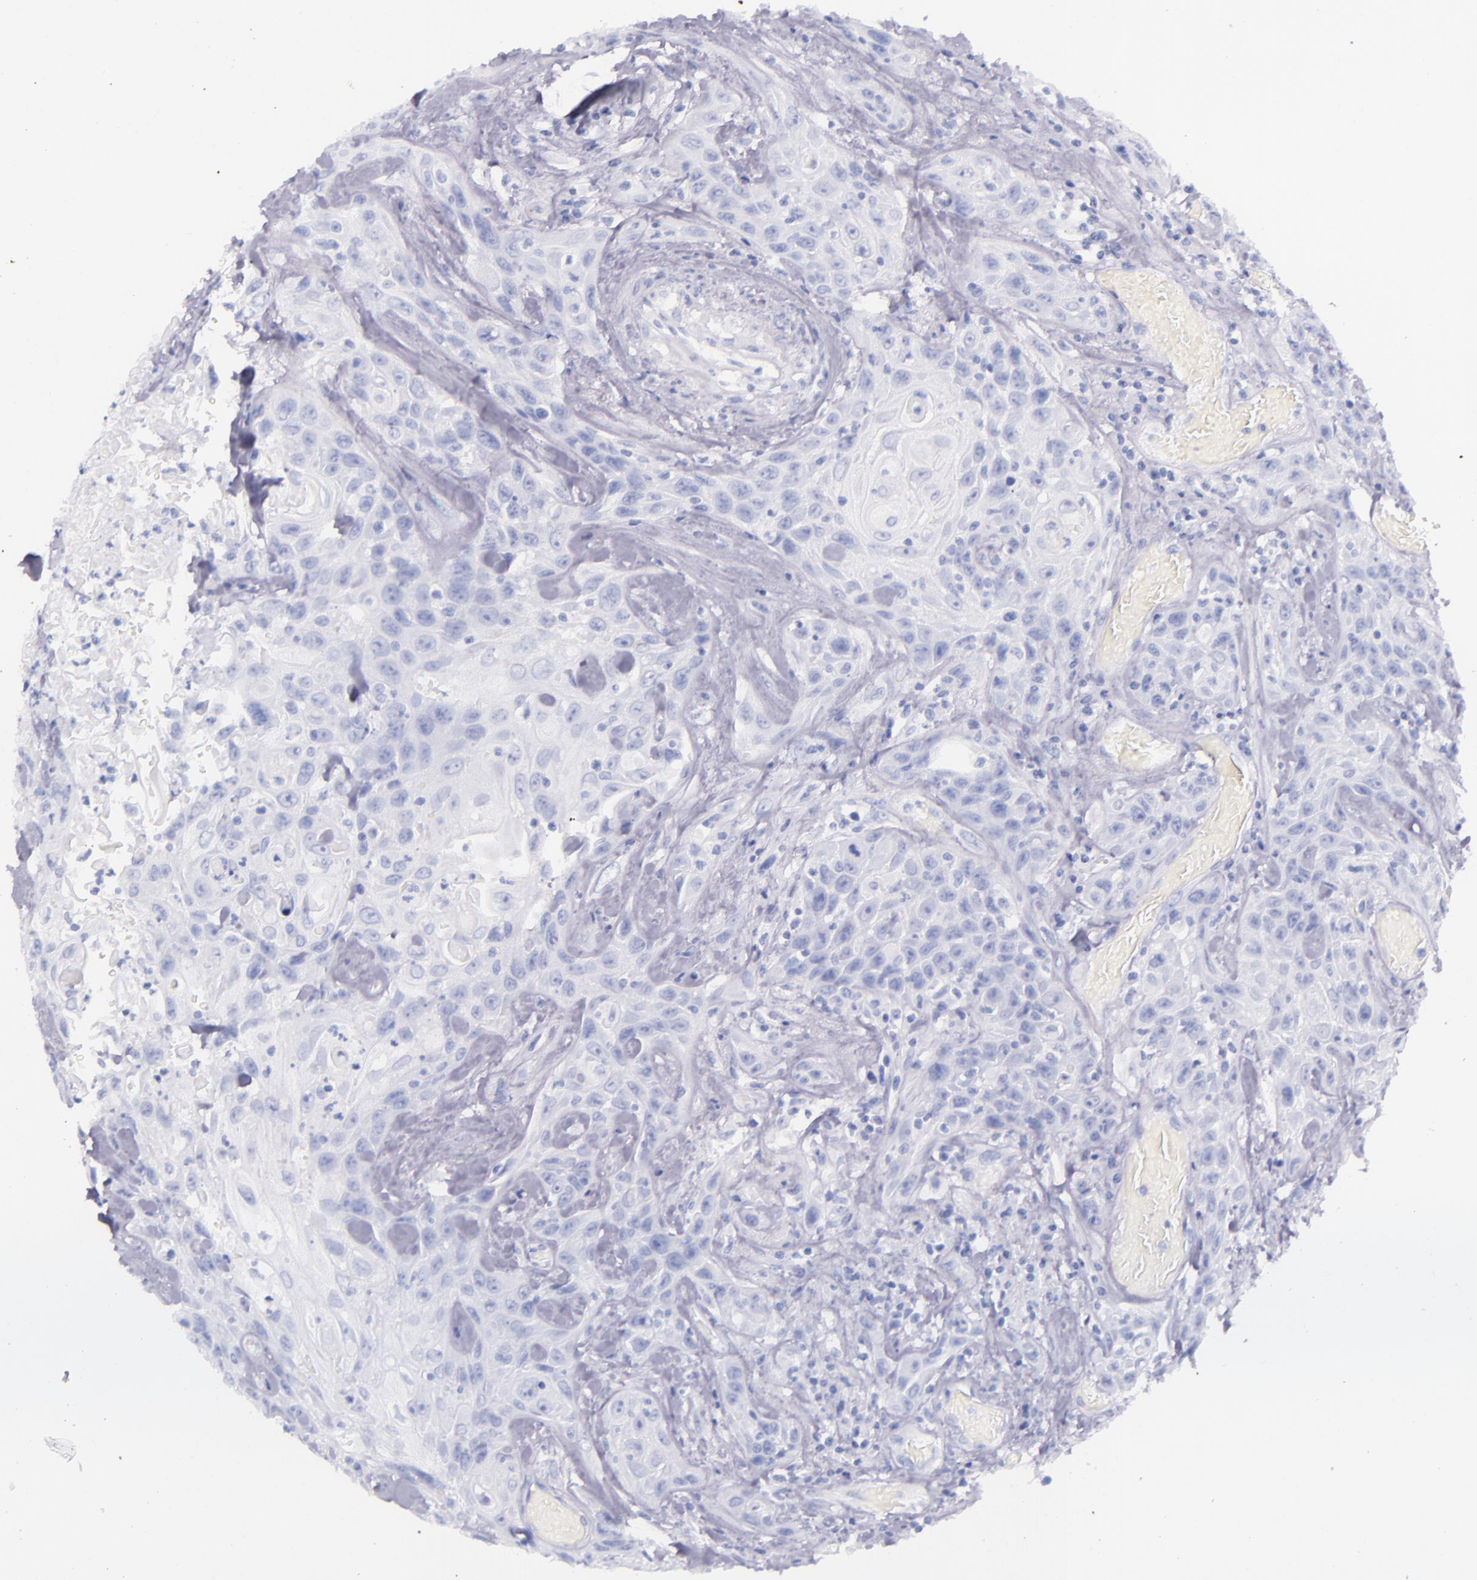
{"staining": {"intensity": "negative", "quantity": "none", "location": "none"}, "tissue": "urothelial cancer", "cell_type": "Tumor cells", "image_type": "cancer", "snomed": [{"axis": "morphology", "description": "Urothelial carcinoma, High grade"}, {"axis": "topography", "description": "Urinary bladder"}], "caption": "IHC of human high-grade urothelial carcinoma reveals no expression in tumor cells. The staining was performed using DAB to visualize the protein expression in brown, while the nuclei were stained in blue with hematoxylin (Magnification: 20x).", "gene": "SFTPB", "patient": {"sex": "female", "age": 84}}